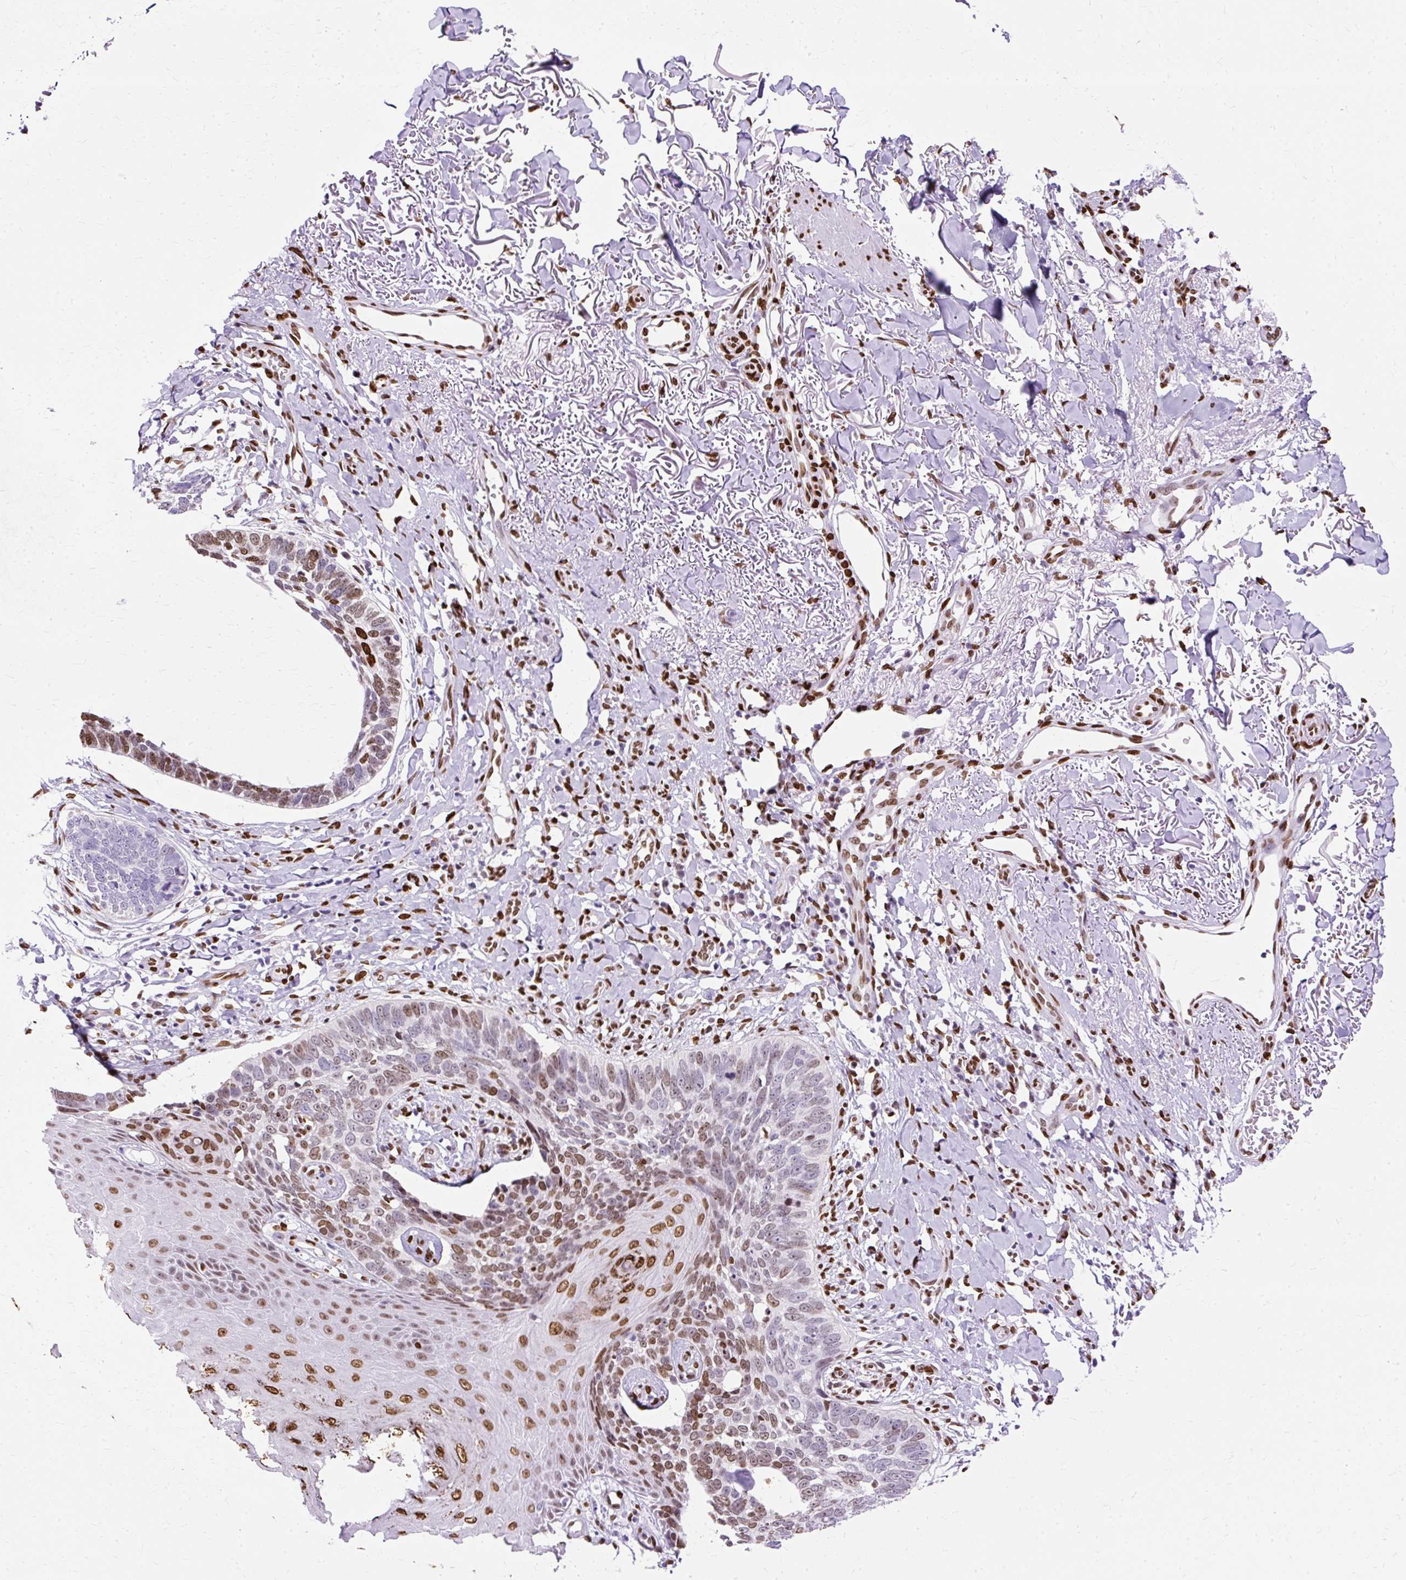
{"staining": {"intensity": "moderate", "quantity": "25%-75%", "location": "nuclear"}, "tissue": "skin cancer", "cell_type": "Tumor cells", "image_type": "cancer", "snomed": [{"axis": "morphology", "description": "Normal tissue, NOS"}, {"axis": "morphology", "description": "Basal cell carcinoma"}, {"axis": "topography", "description": "Skin"}], "caption": "DAB (3,3'-diaminobenzidine) immunohistochemical staining of human skin basal cell carcinoma reveals moderate nuclear protein positivity in about 25%-75% of tumor cells.", "gene": "TMEM184C", "patient": {"sex": "male", "age": 77}}